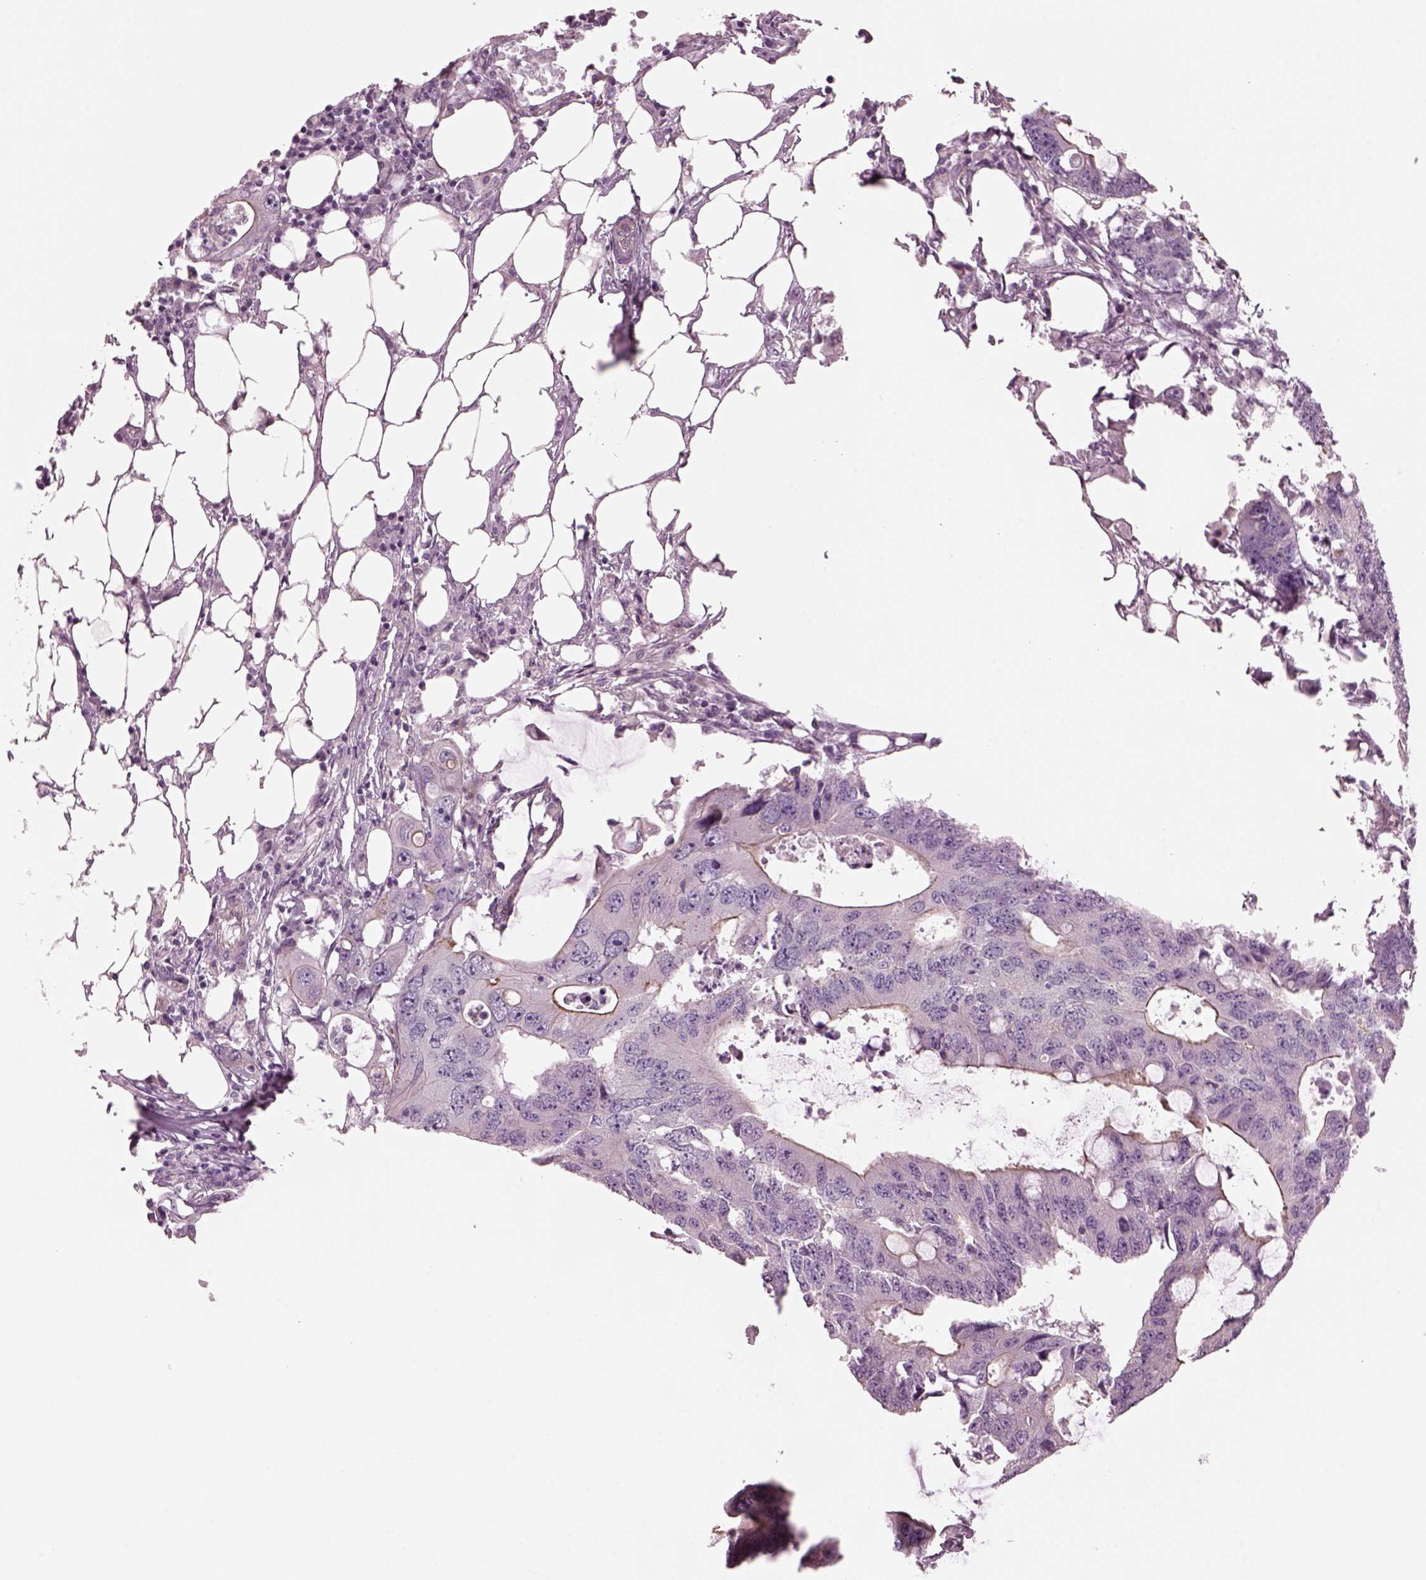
{"staining": {"intensity": "moderate", "quantity": "25%-75%", "location": "cytoplasmic/membranous"}, "tissue": "colorectal cancer", "cell_type": "Tumor cells", "image_type": "cancer", "snomed": [{"axis": "morphology", "description": "Adenocarcinoma, NOS"}, {"axis": "topography", "description": "Colon"}], "caption": "IHC of colorectal cancer shows medium levels of moderate cytoplasmic/membranous staining in about 25%-75% of tumor cells. (DAB IHC, brown staining for protein, blue staining for nuclei).", "gene": "ODAD1", "patient": {"sex": "male", "age": 71}}